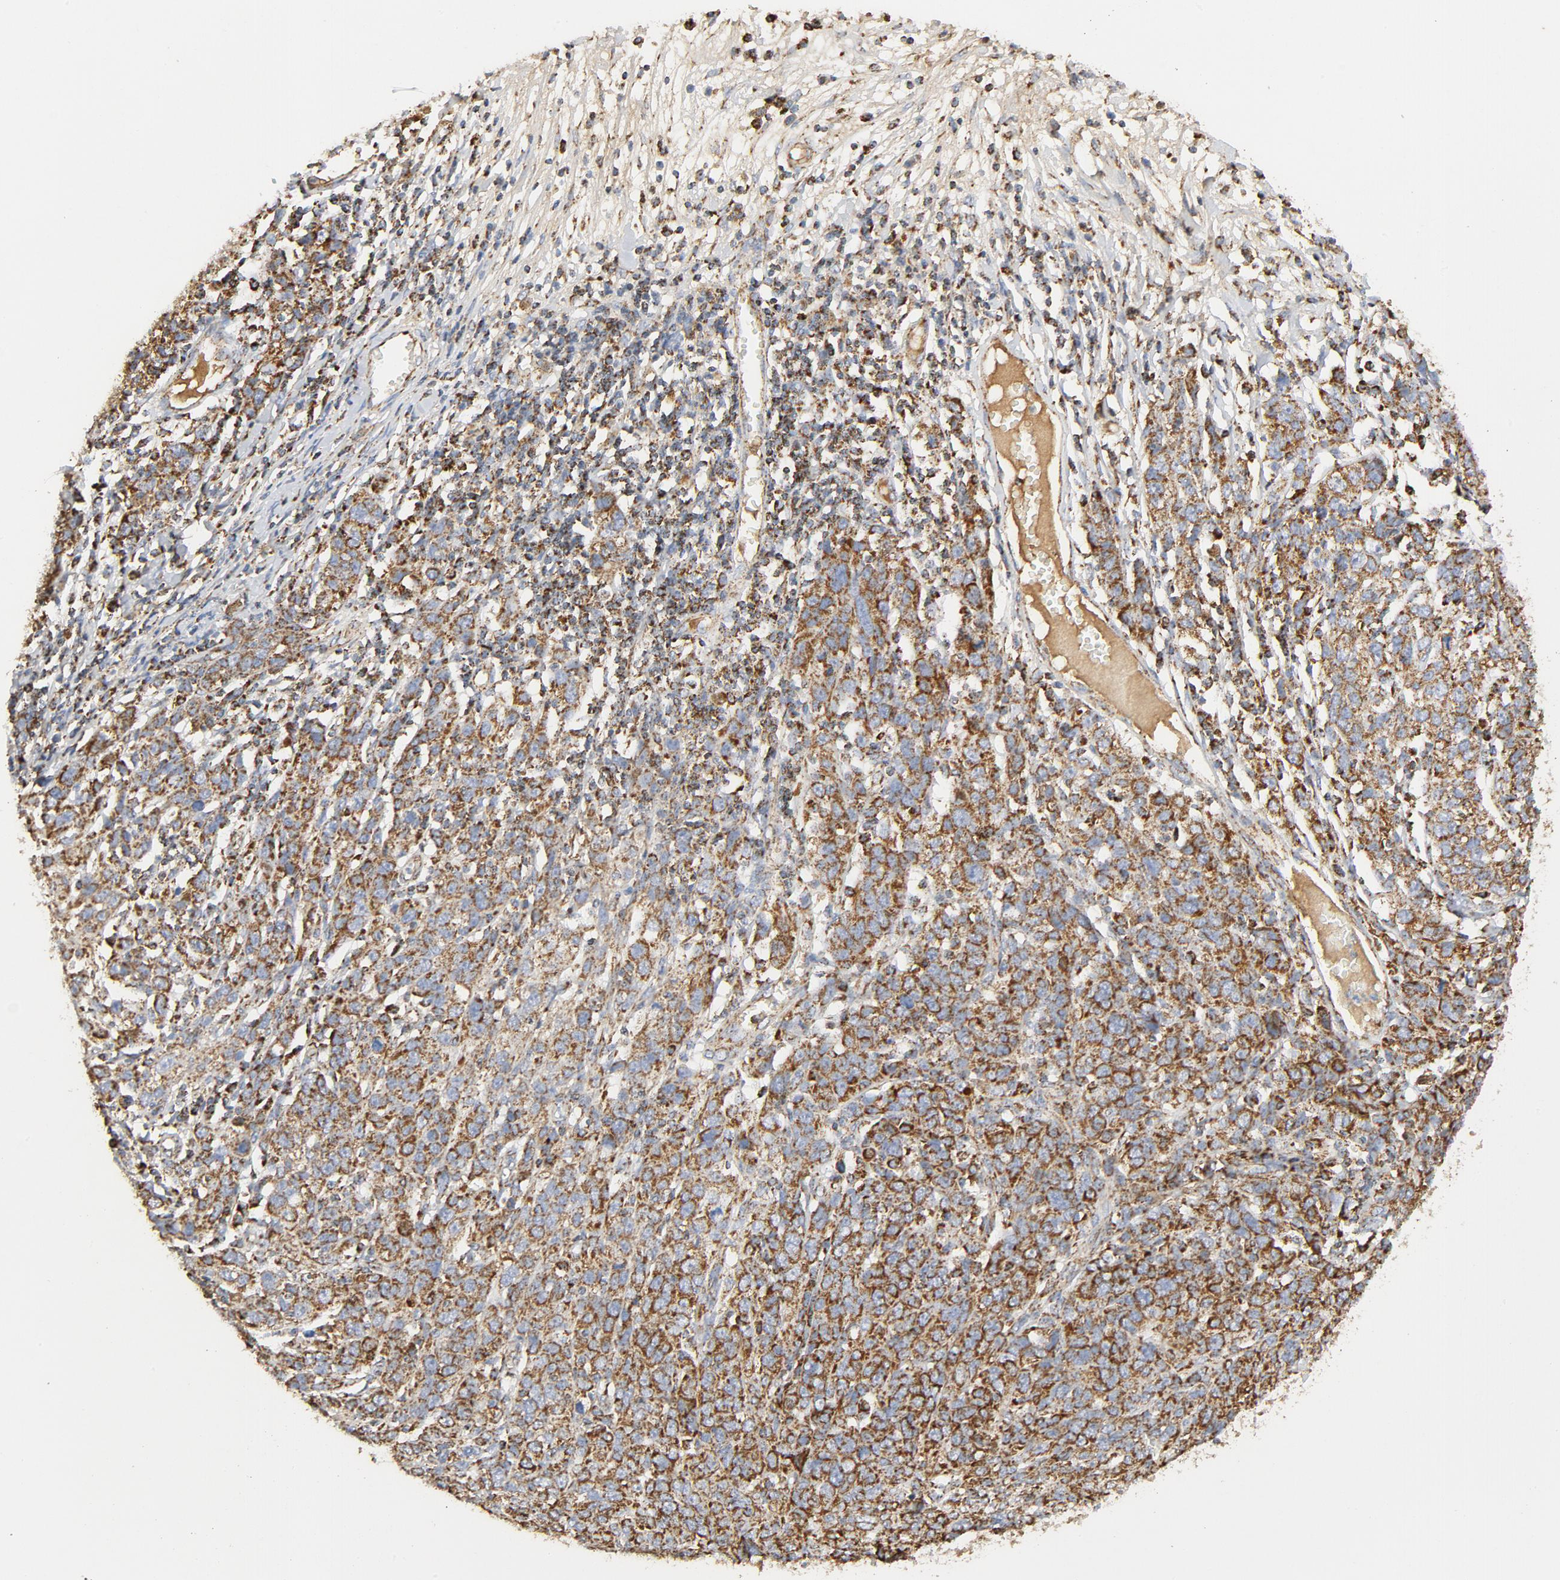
{"staining": {"intensity": "strong", "quantity": ">75%", "location": "cytoplasmic/membranous"}, "tissue": "ovarian cancer", "cell_type": "Tumor cells", "image_type": "cancer", "snomed": [{"axis": "morphology", "description": "Cystadenocarcinoma, serous, NOS"}, {"axis": "topography", "description": "Ovary"}], "caption": "Immunohistochemical staining of serous cystadenocarcinoma (ovarian) exhibits high levels of strong cytoplasmic/membranous protein staining in about >75% of tumor cells. Immunohistochemistry stains the protein of interest in brown and the nuclei are stained blue.", "gene": "PCNX4", "patient": {"sex": "female", "age": 71}}